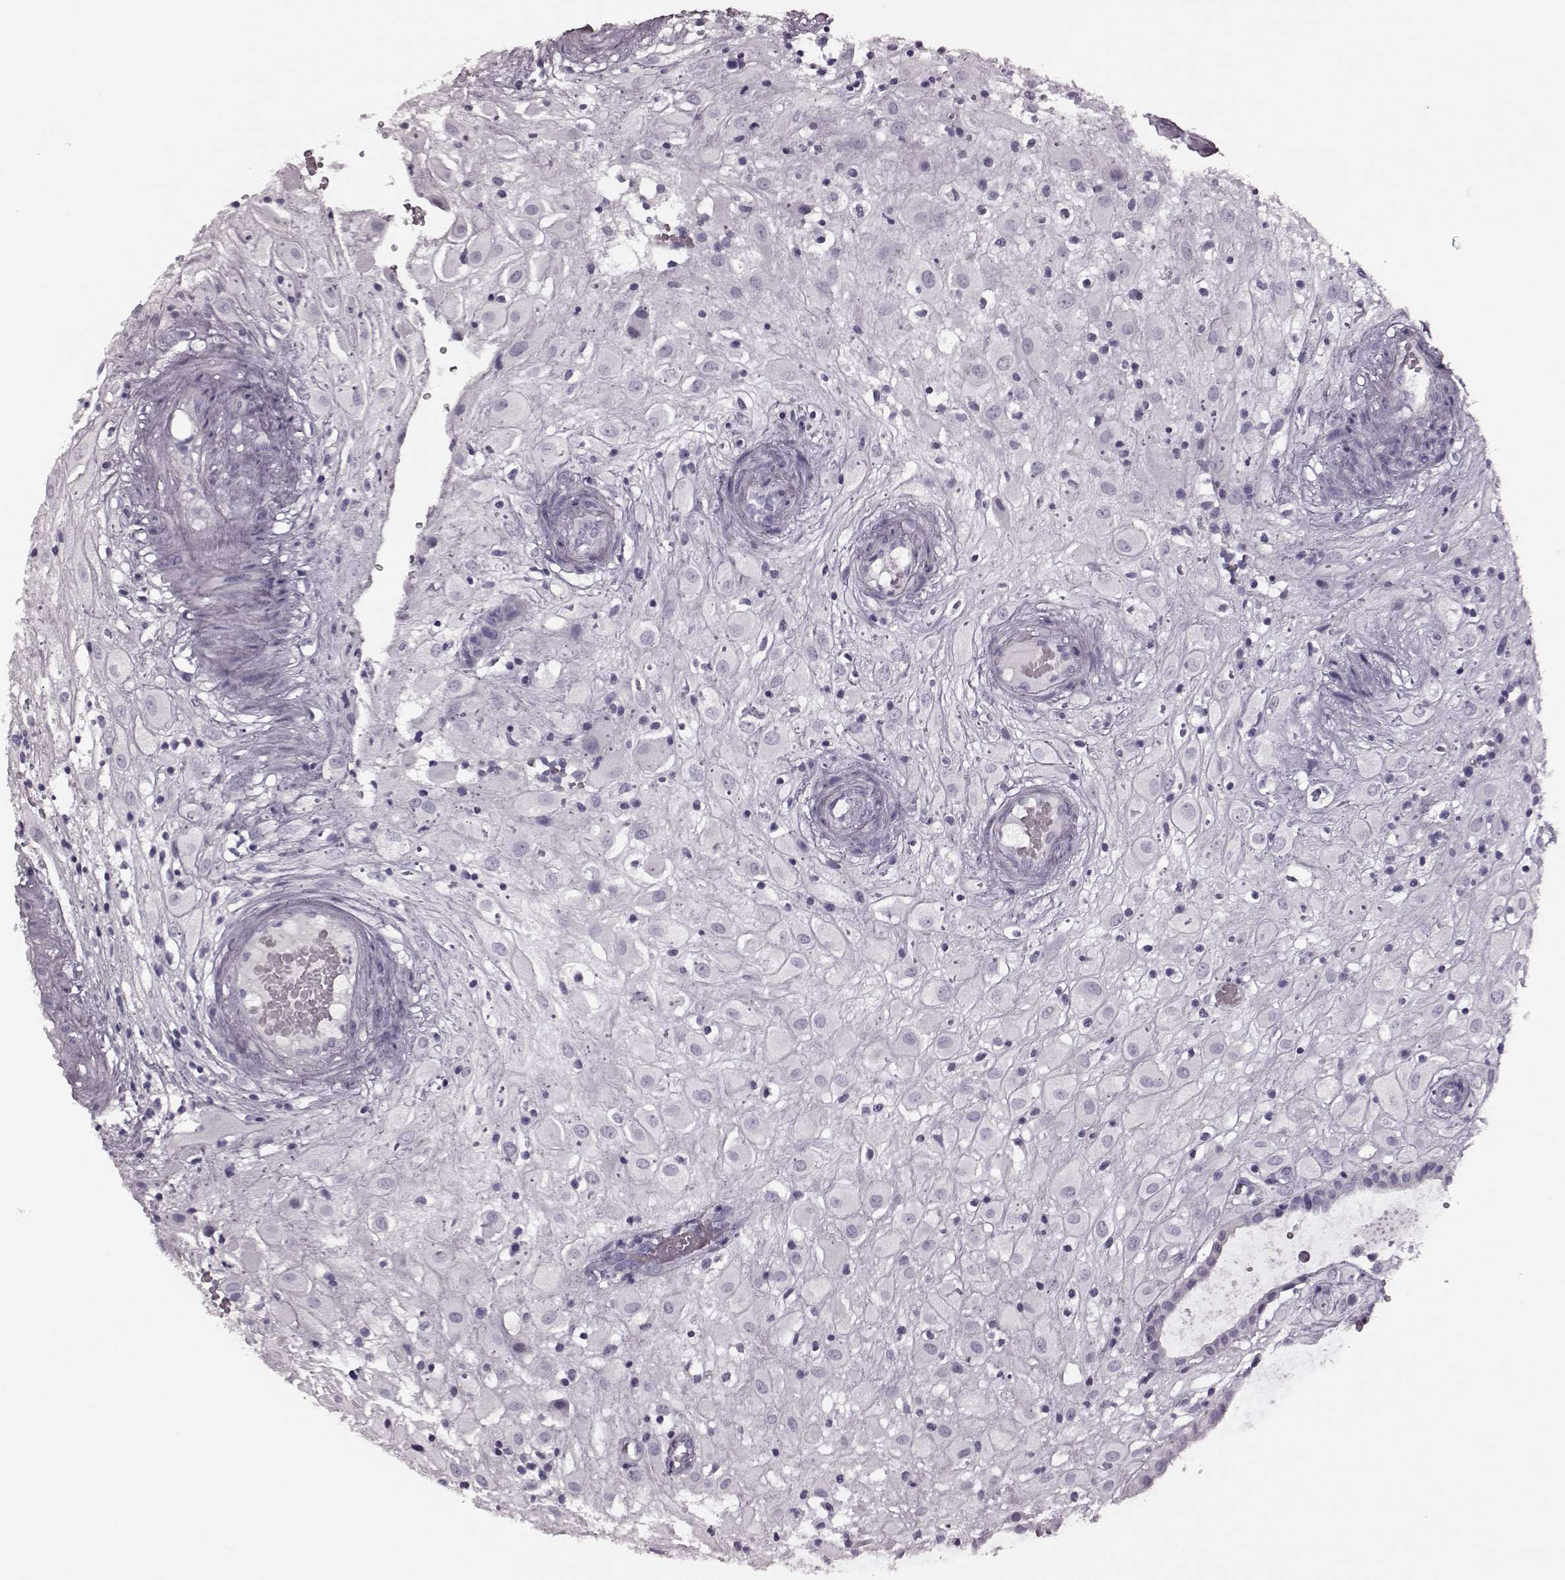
{"staining": {"intensity": "negative", "quantity": "none", "location": "none"}, "tissue": "placenta", "cell_type": "Decidual cells", "image_type": "normal", "snomed": [{"axis": "morphology", "description": "Normal tissue, NOS"}, {"axis": "topography", "description": "Placenta"}], "caption": "High power microscopy histopathology image of an immunohistochemistry (IHC) photomicrograph of unremarkable placenta, revealing no significant positivity in decidual cells.", "gene": "TRPM1", "patient": {"sex": "female", "age": 24}}